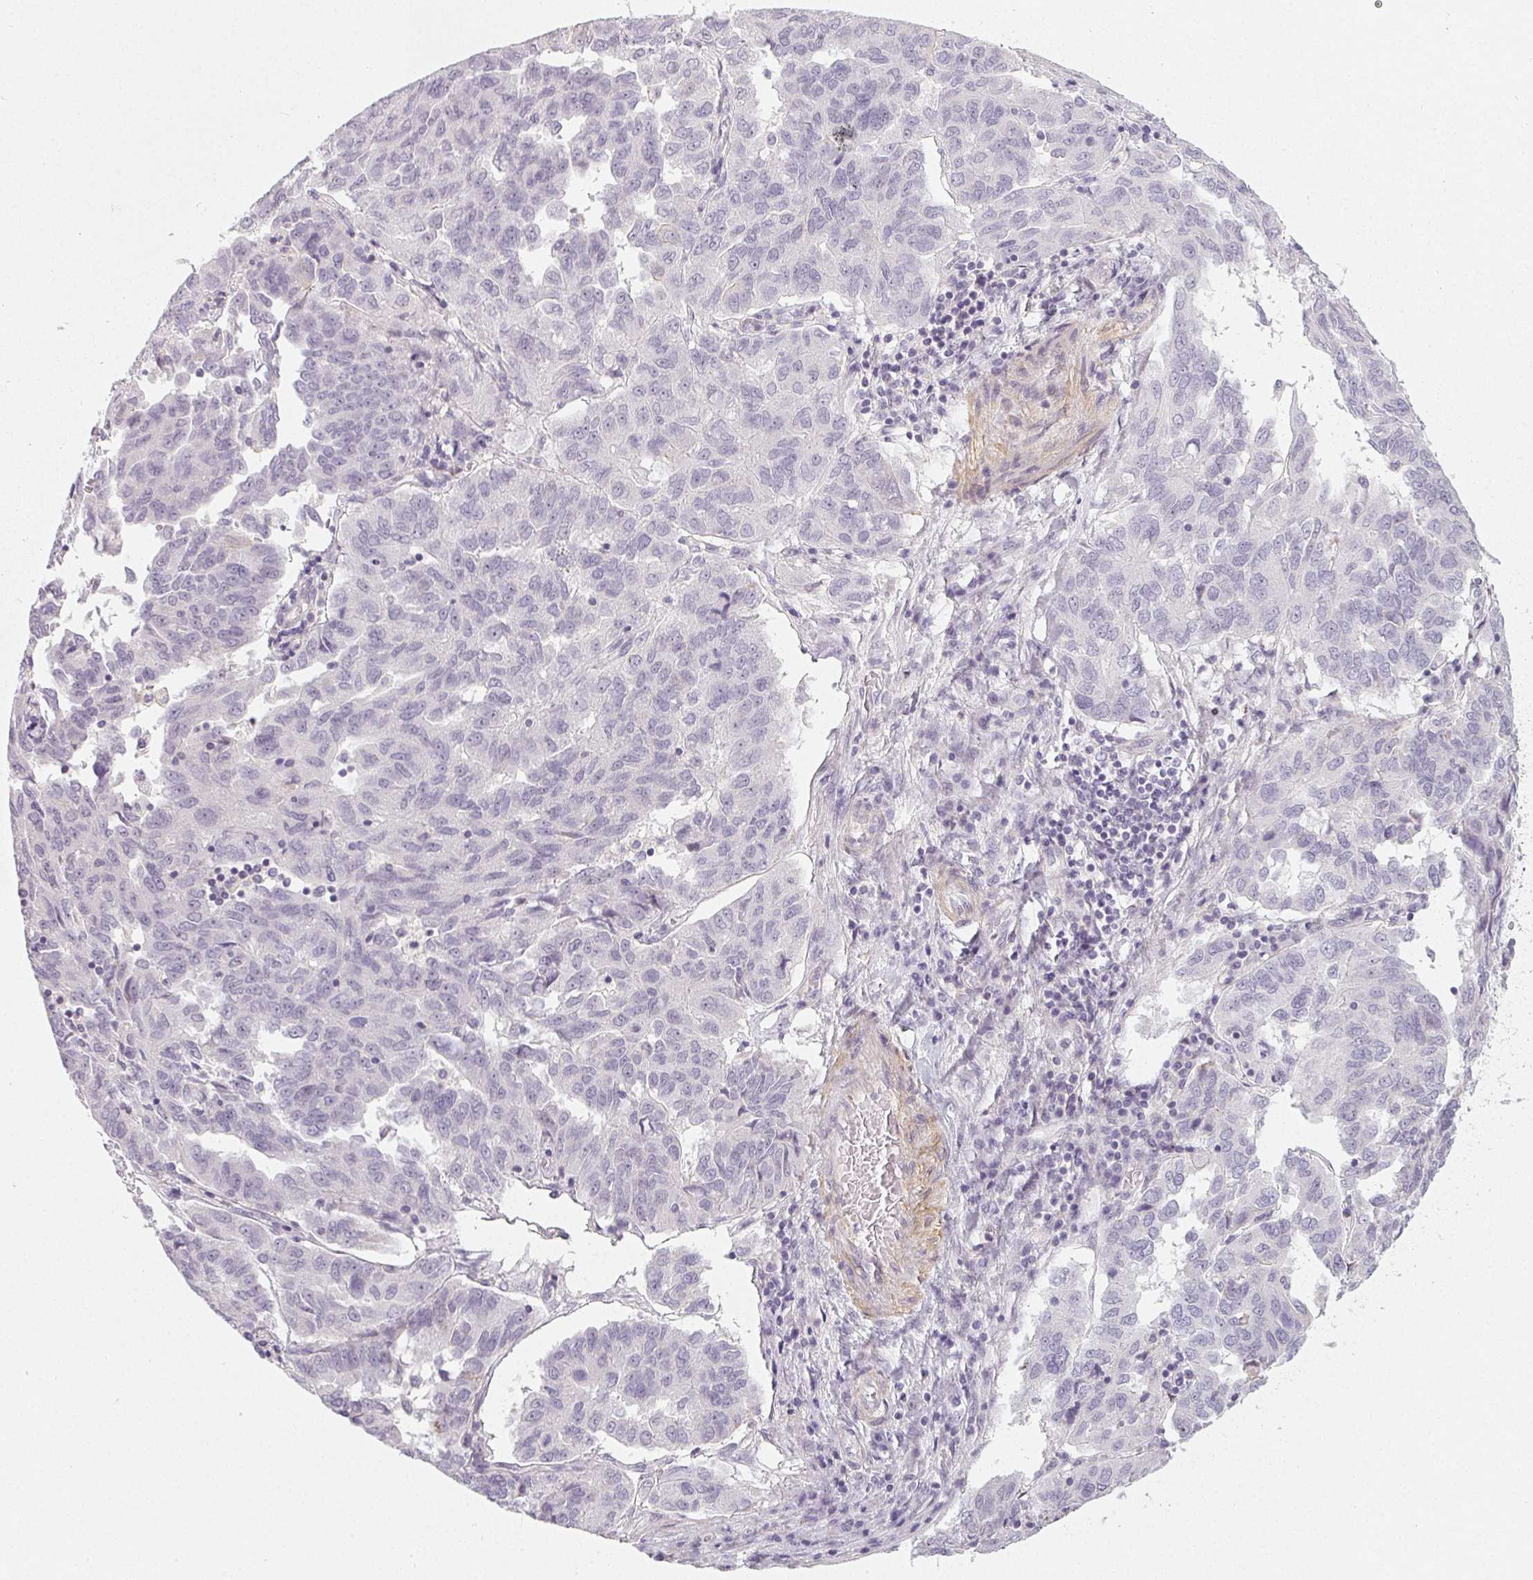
{"staining": {"intensity": "negative", "quantity": "none", "location": "none"}, "tissue": "ovarian cancer", "cell_type": "Tumor cells", "image_type": "cancer", "snomed": [{"axis": "morphology", "description": "Cystadenocarcinoma, serous, NOS"}, {"axis": "topography", "description": "Ovary"}], "caption": "A high-resolution image shows IHC staining of ovarian cancer, which shows no significant positivity in tumor cells. Brightfield microscopy of IHC stained with DAB (3,3'-diaminobenzidine) (brown) and hematoxylin (blue), captured at high magnification.", "gene": "LRRC23", "patient": {"sex": "female", "age": 64}}